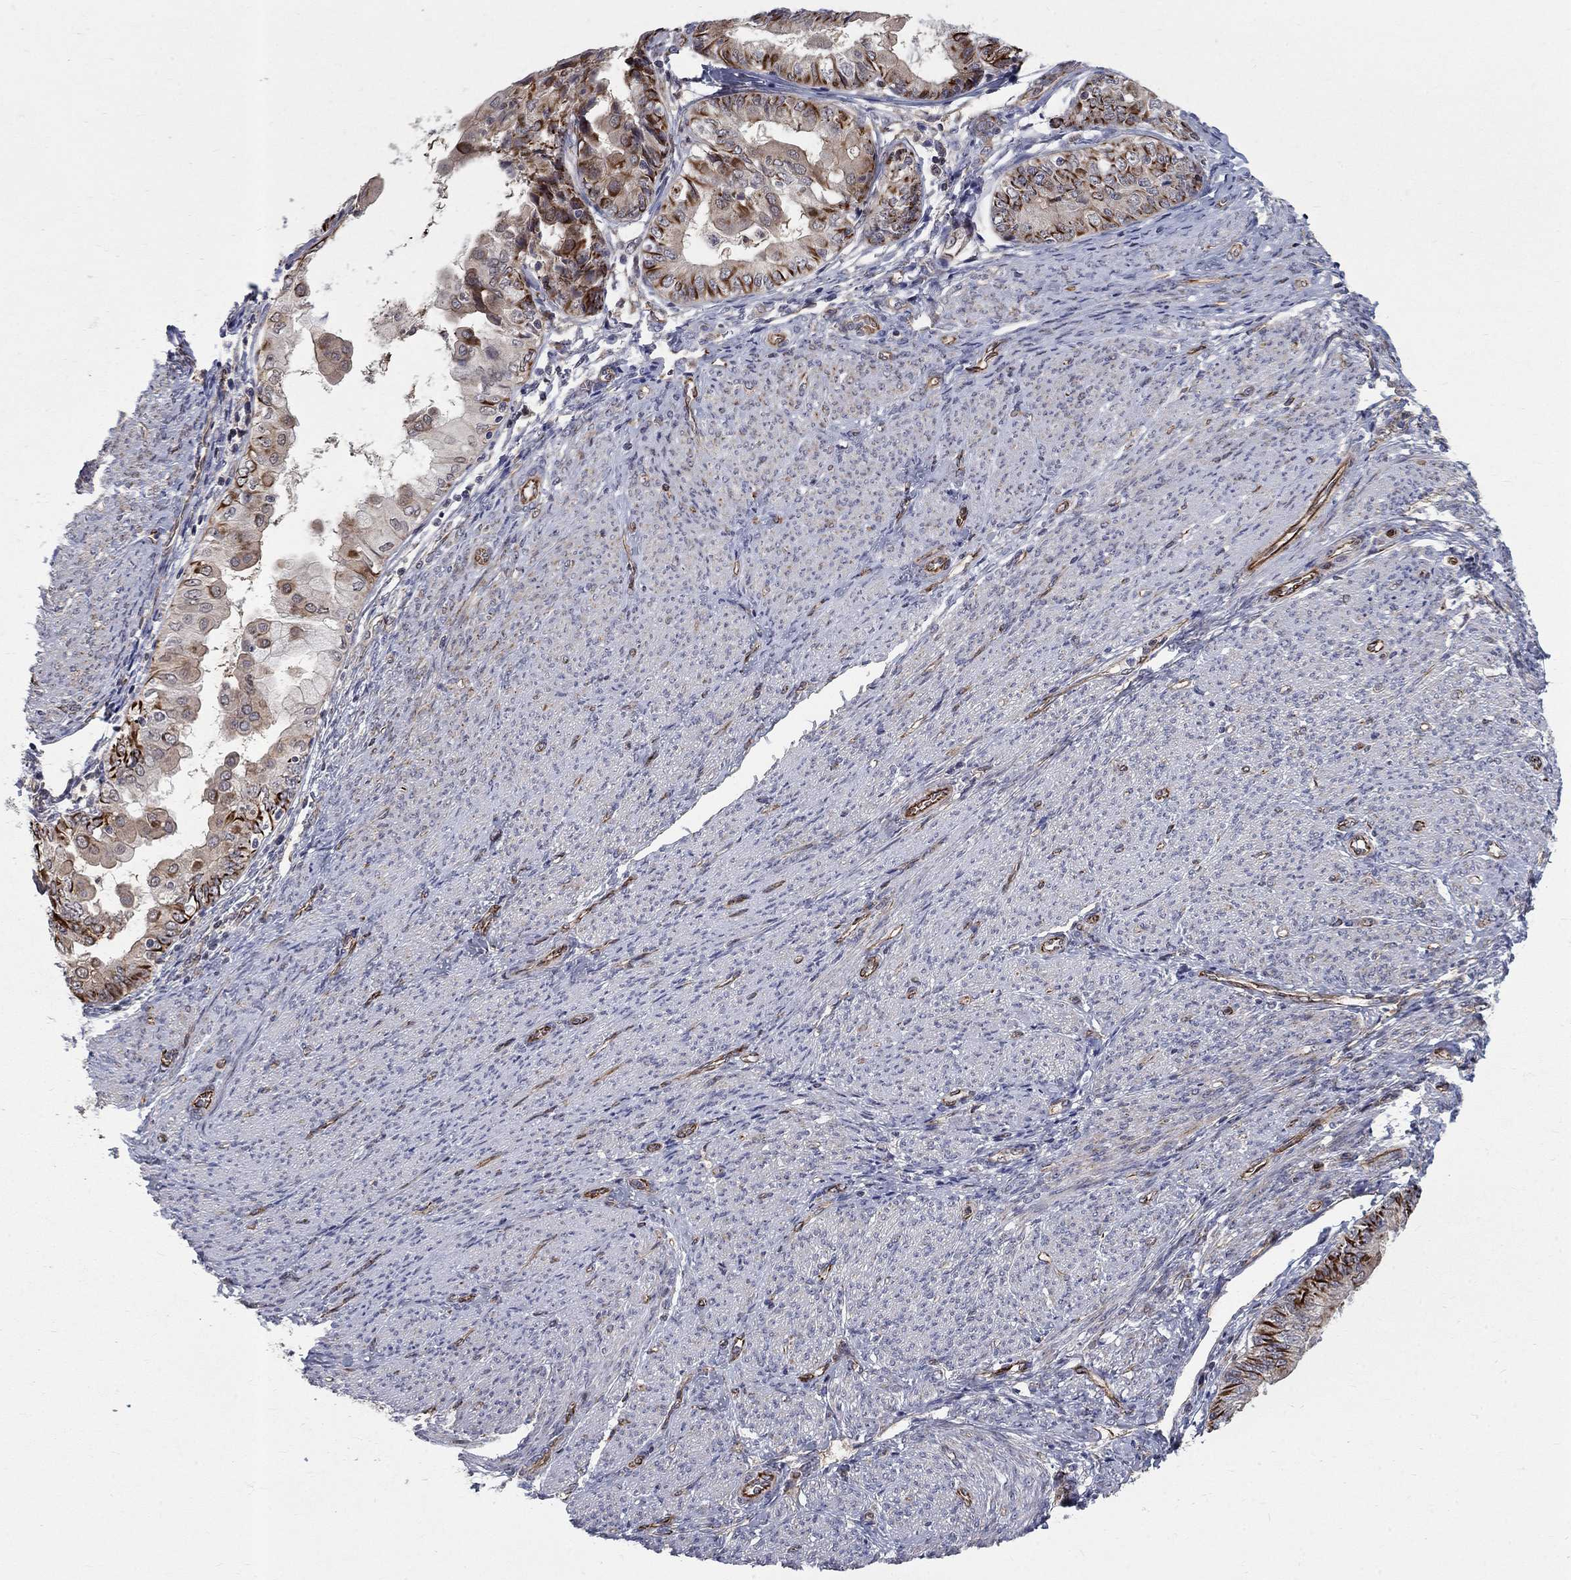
{"staining": {"intensity": "strong", "quantity": "<25%", "location": "cytoplasmic/membranous"}, "tissue": "endometrial cancer", "cell_type": "Tumor cells", "image_type": "cancer", "snomed": [{"axis": "morphology", "description": "Adenocarcinoma, NOS"}, {"axis": "topography", "description": "Endometrium"}], "caption": "A brown stain labels strong cytoplasmic/membranous expression of a protein in human endometrial cancer (adenocarcinoma) tumor cells.", "gene": "MSRA", "patient": {"sex": "female", "age": 68}}